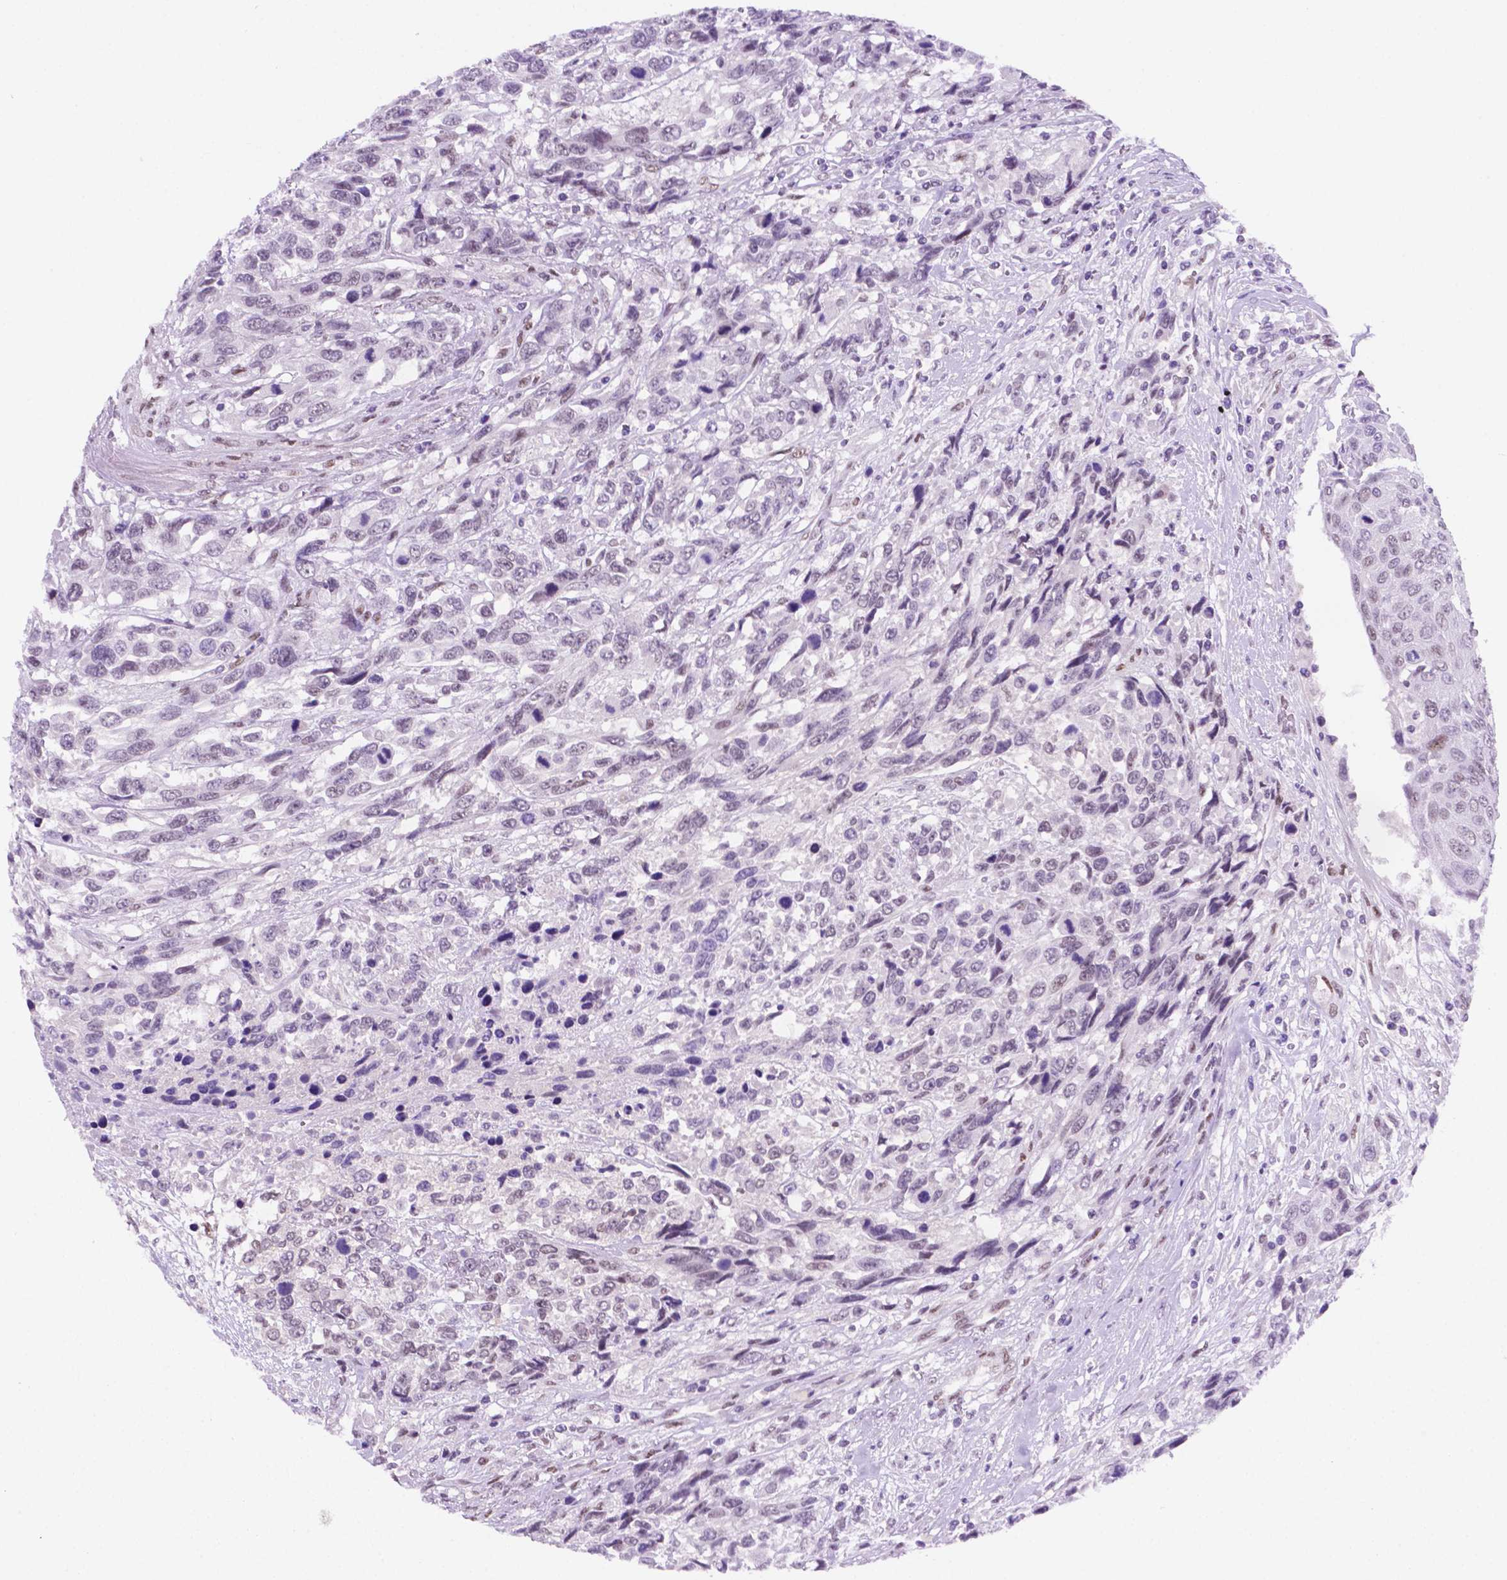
{"staining": {"intensity": "negative", "quantity": "none", "location": "none"}, "tissue": "urothelial cancer", "cell_type": "Tumor cells", "image_type": "cancer", "snomed": [{"axis": "morphology", "description": "Urothelial carcinoma, High grade"}, {"axis": "topography", "description": "Urinary bladder"}], "caption": "DAB immunohistochemical staining of high-grade urothelial carcinoma reveals no significant positivity in tumor cells.", "gene": "ERF", "patient": {"sex": "female", "age": 70}}